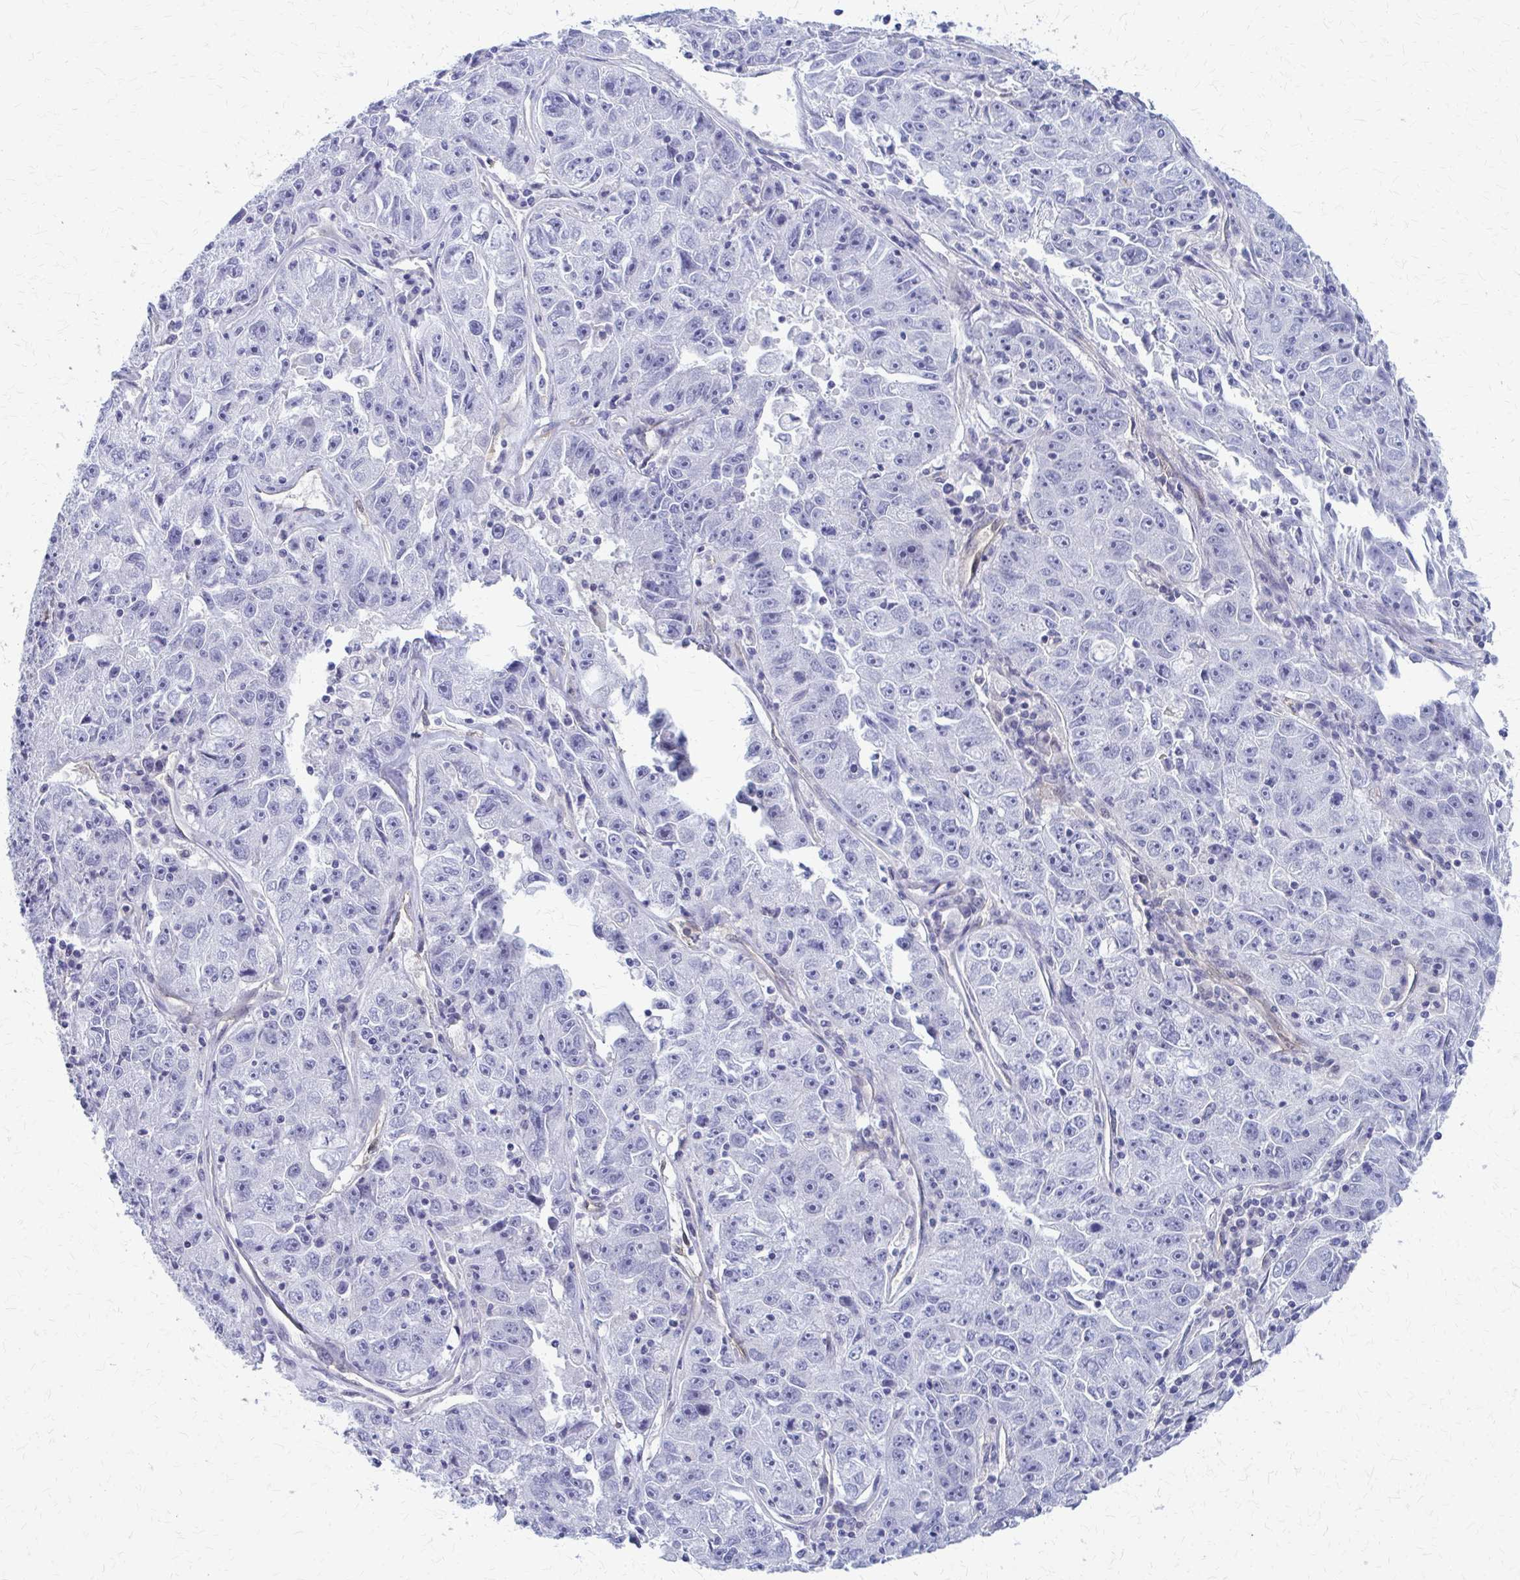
{"staining": {"intensity": "negative", "quantity": "none", "location": "none"}, "tissue": "lung cancer", "cell_type": "Tumor cells", "image_type": "cancer", "snomed": [{"axis": "morphology", "description": "Normal morphology"}, {"axis": "morphology", "description": "Adenocarcinoma, NOS"}, {"axis": "topography", "description": "Lymph node"}, {"axis": "topography", "description": "Lung"}], "caption": "There is no significant expression in tumor cells of lung cancer.", "gene": "CLIC2", "patient": {"sex": "female", "age": 57}}